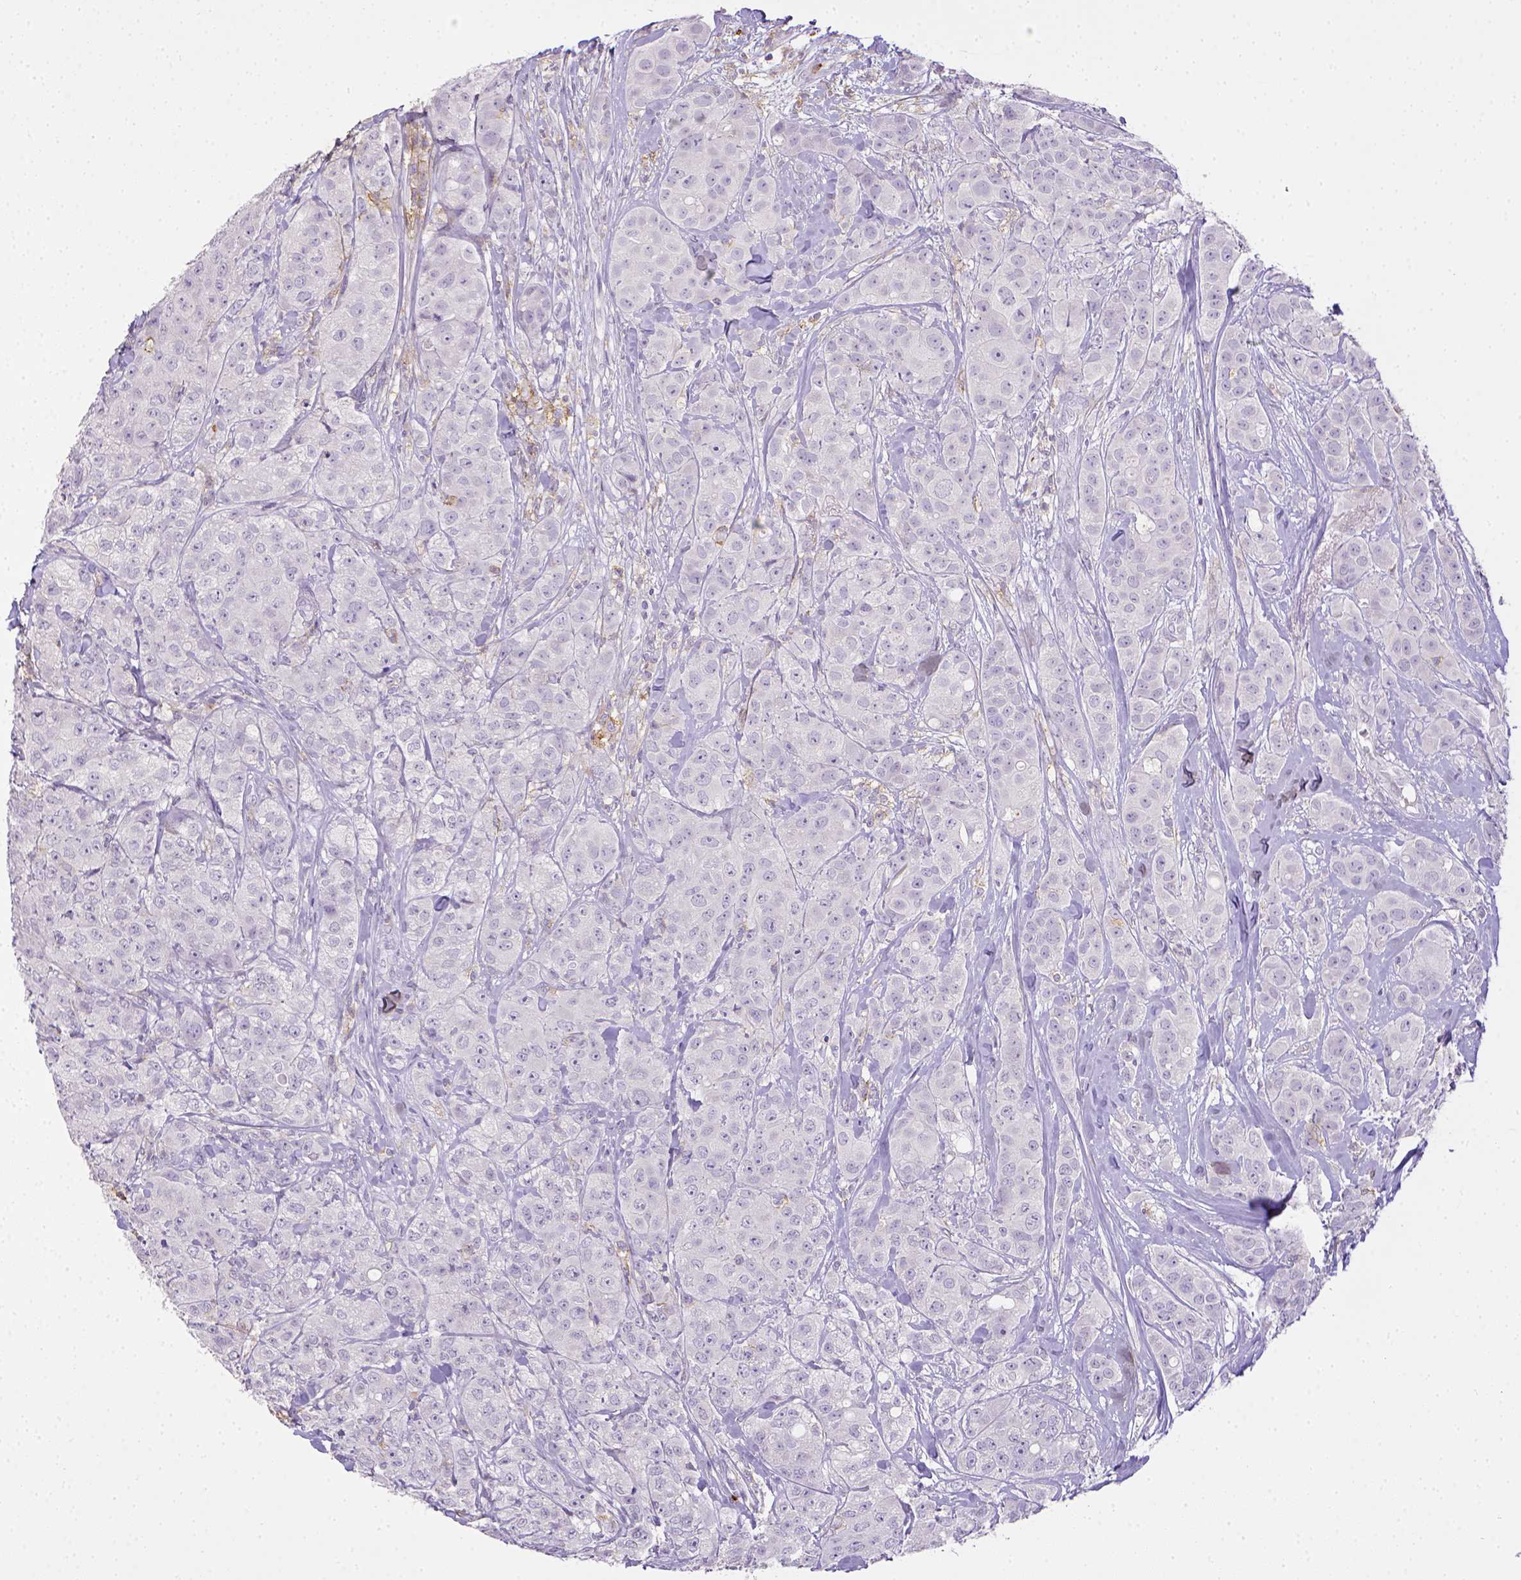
{"staining": {"intensity": "negative", "quantity": "none", "location": "none"}, "tissue": "breast cancer", "cell_type": "Tumor cells", "image_type": "cancer", "snomed": [{"axis": "morphology", "description": "Duct carcinoma"}, {"axis": "topography", "description": "Breast"}], "caption": "An image of breast intraductal carcinoma stained for a protein shows no brown staining in tumor cells.", "gene": "ITGAM", "patient": {"sex": "female", "age": 43}}